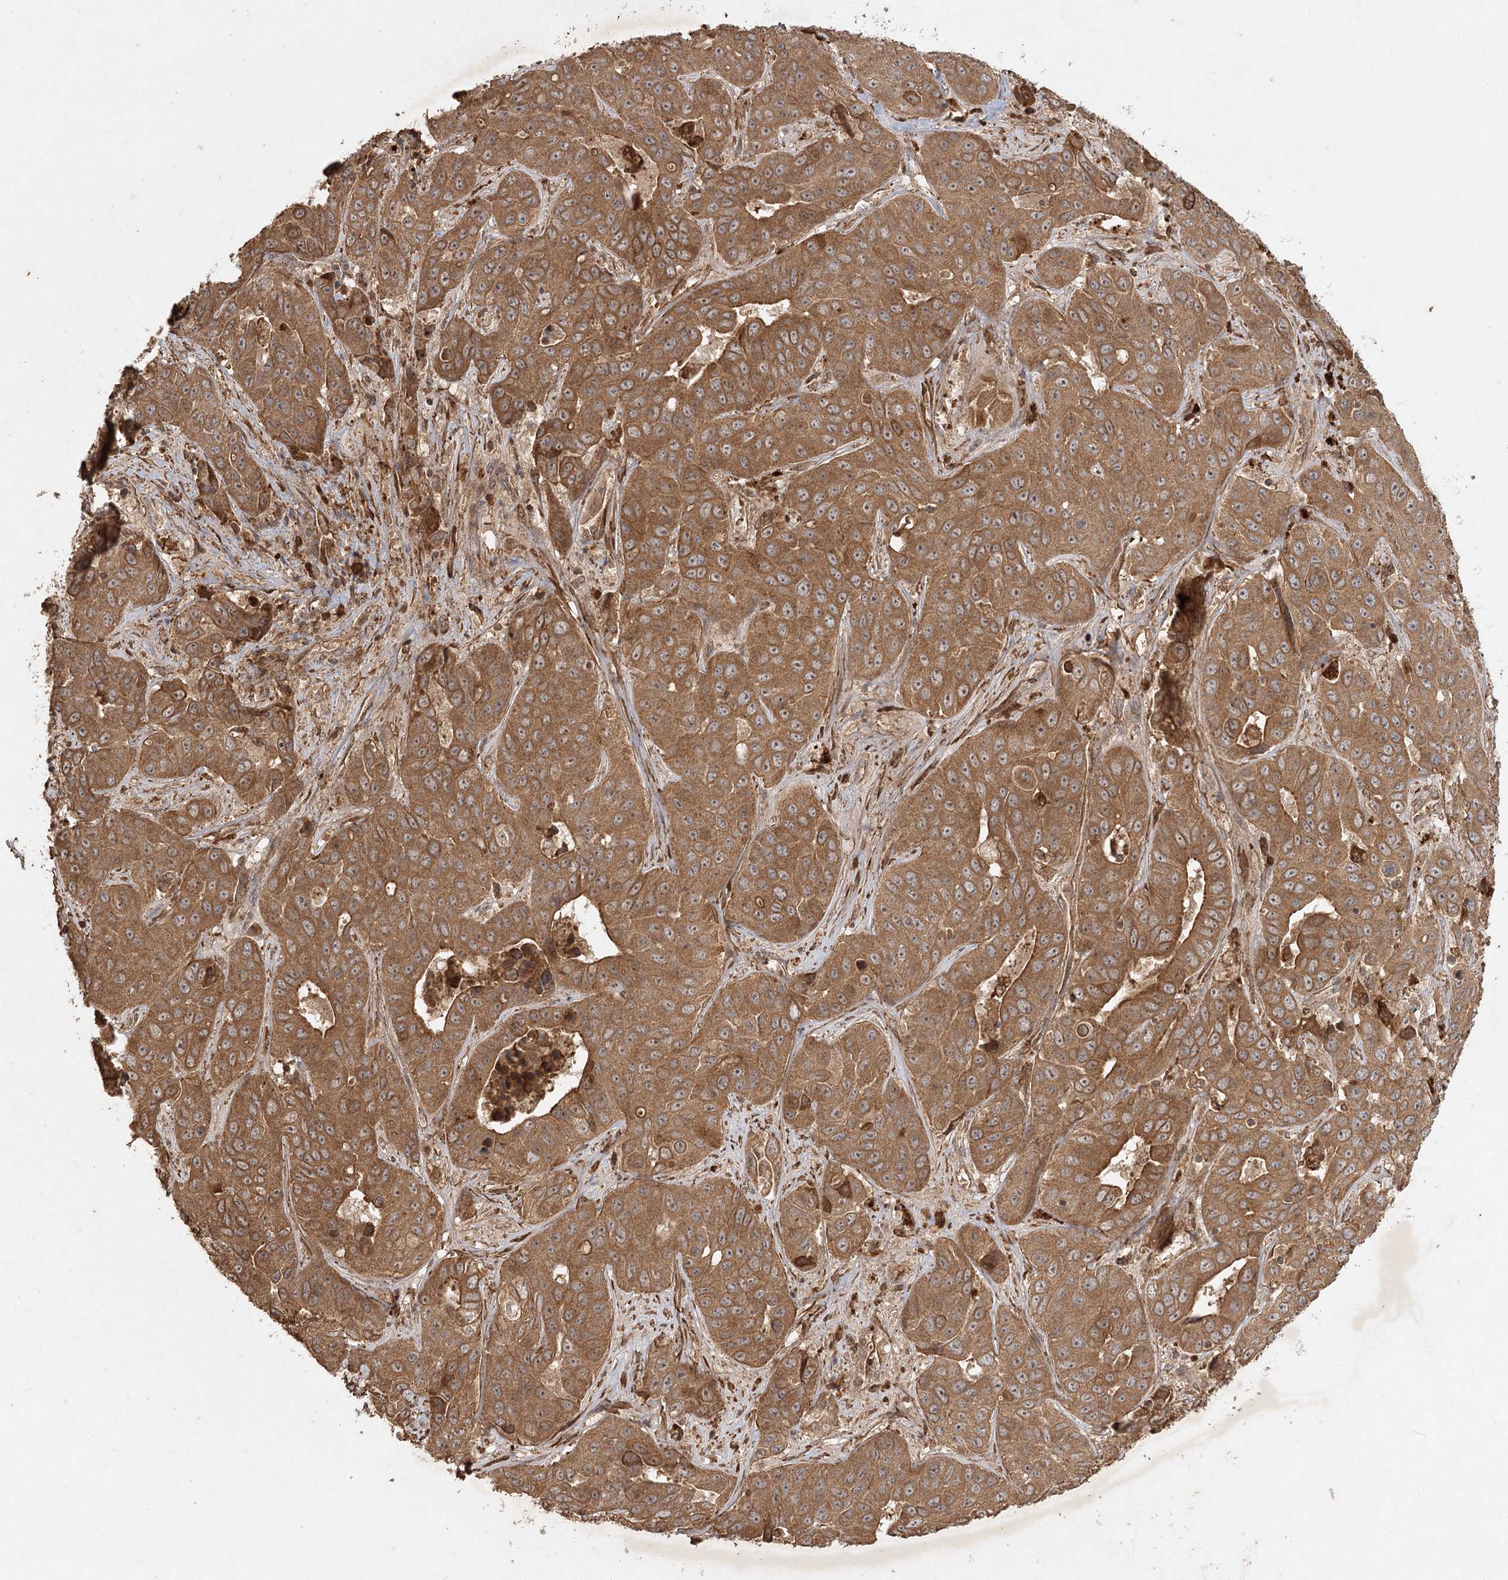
{"staining": {"intensity": "moderate", "quantity": ">75%", "location": "cytoplasmic/membranous"}, "tissue": "liver cancer", "cell_type": "Tumor cells", "image_type": "cancer", "snomed": [{"axis": "morphology", "description": "Cholangiocarcinoma"}, {"axis": "topography", "description": "Liver"}], "caption": "Brown immunohistochemical staining in liver cancer demonstrates moderate cytoplasmic/membranous staining in approximately >75% of tumor cells. (DAB (3,3'-diaminobenzidine) IHC, brown staining for protein, blue staining for nuclei).", "gene": "ARL13A", "patient": {"sex": "female", "age": 52}}